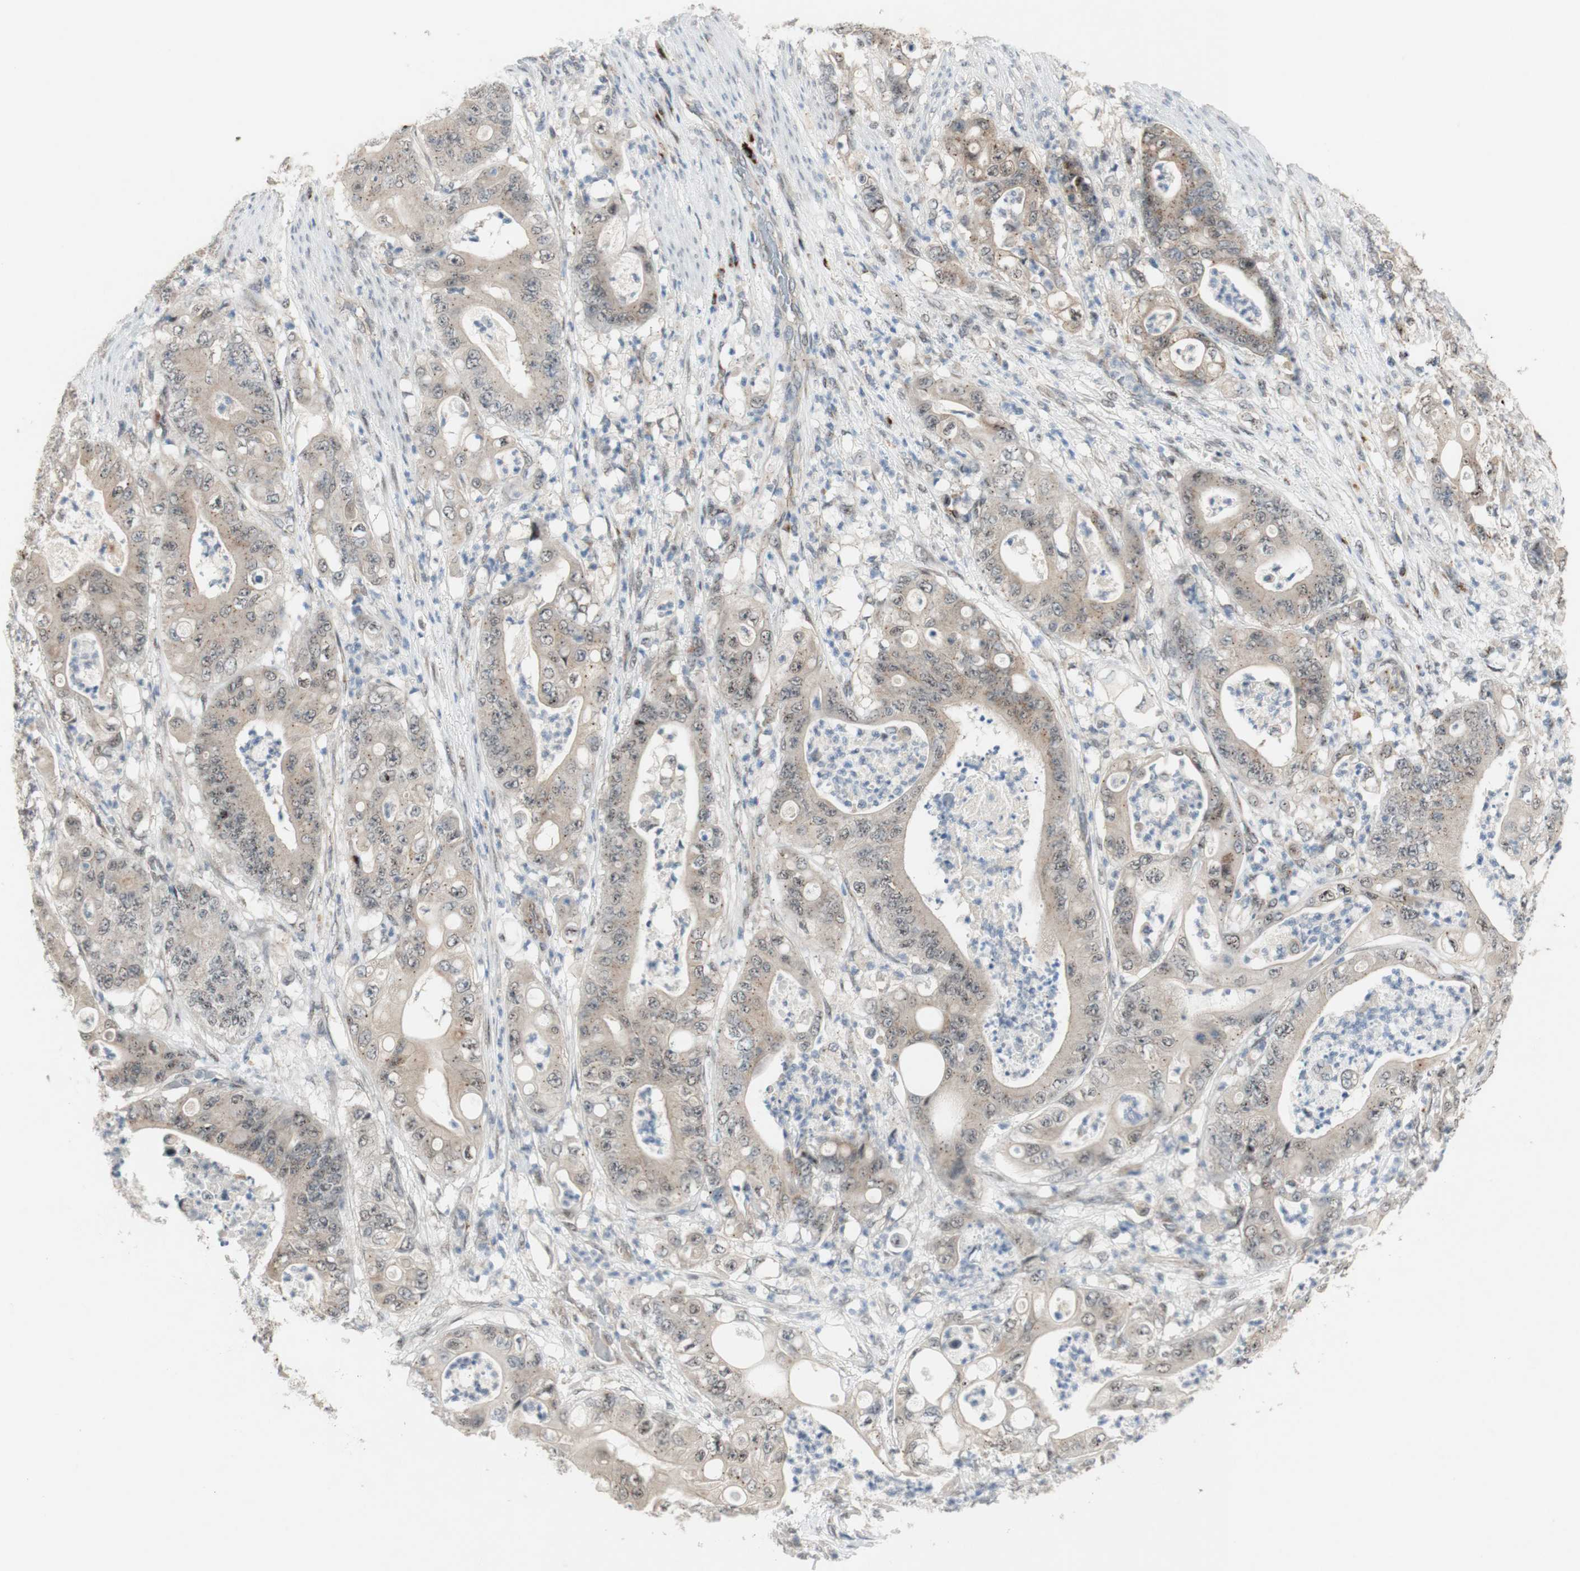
{"staining": {"intensity": "moderate", "quantity": ">75%", "location": "cytoplasmic/membranous"}, "tissue": "stomach cancer", "cell_type": "Tumor cells", "image_type": "cancer", "snomed": [{"axis": "morphology", "description": "Adenocarcinoma, NOS"}, {"axis": "topography", "description": "Stomach"}], "caption": "Immunohistochemical staining of stomach cancer exhibits moderate cytoplasmic/membranous protein positivity in approximately >75% of tumor cells.", "gene": "CYLD", "patient": {"sex": "female", "age": 73}}